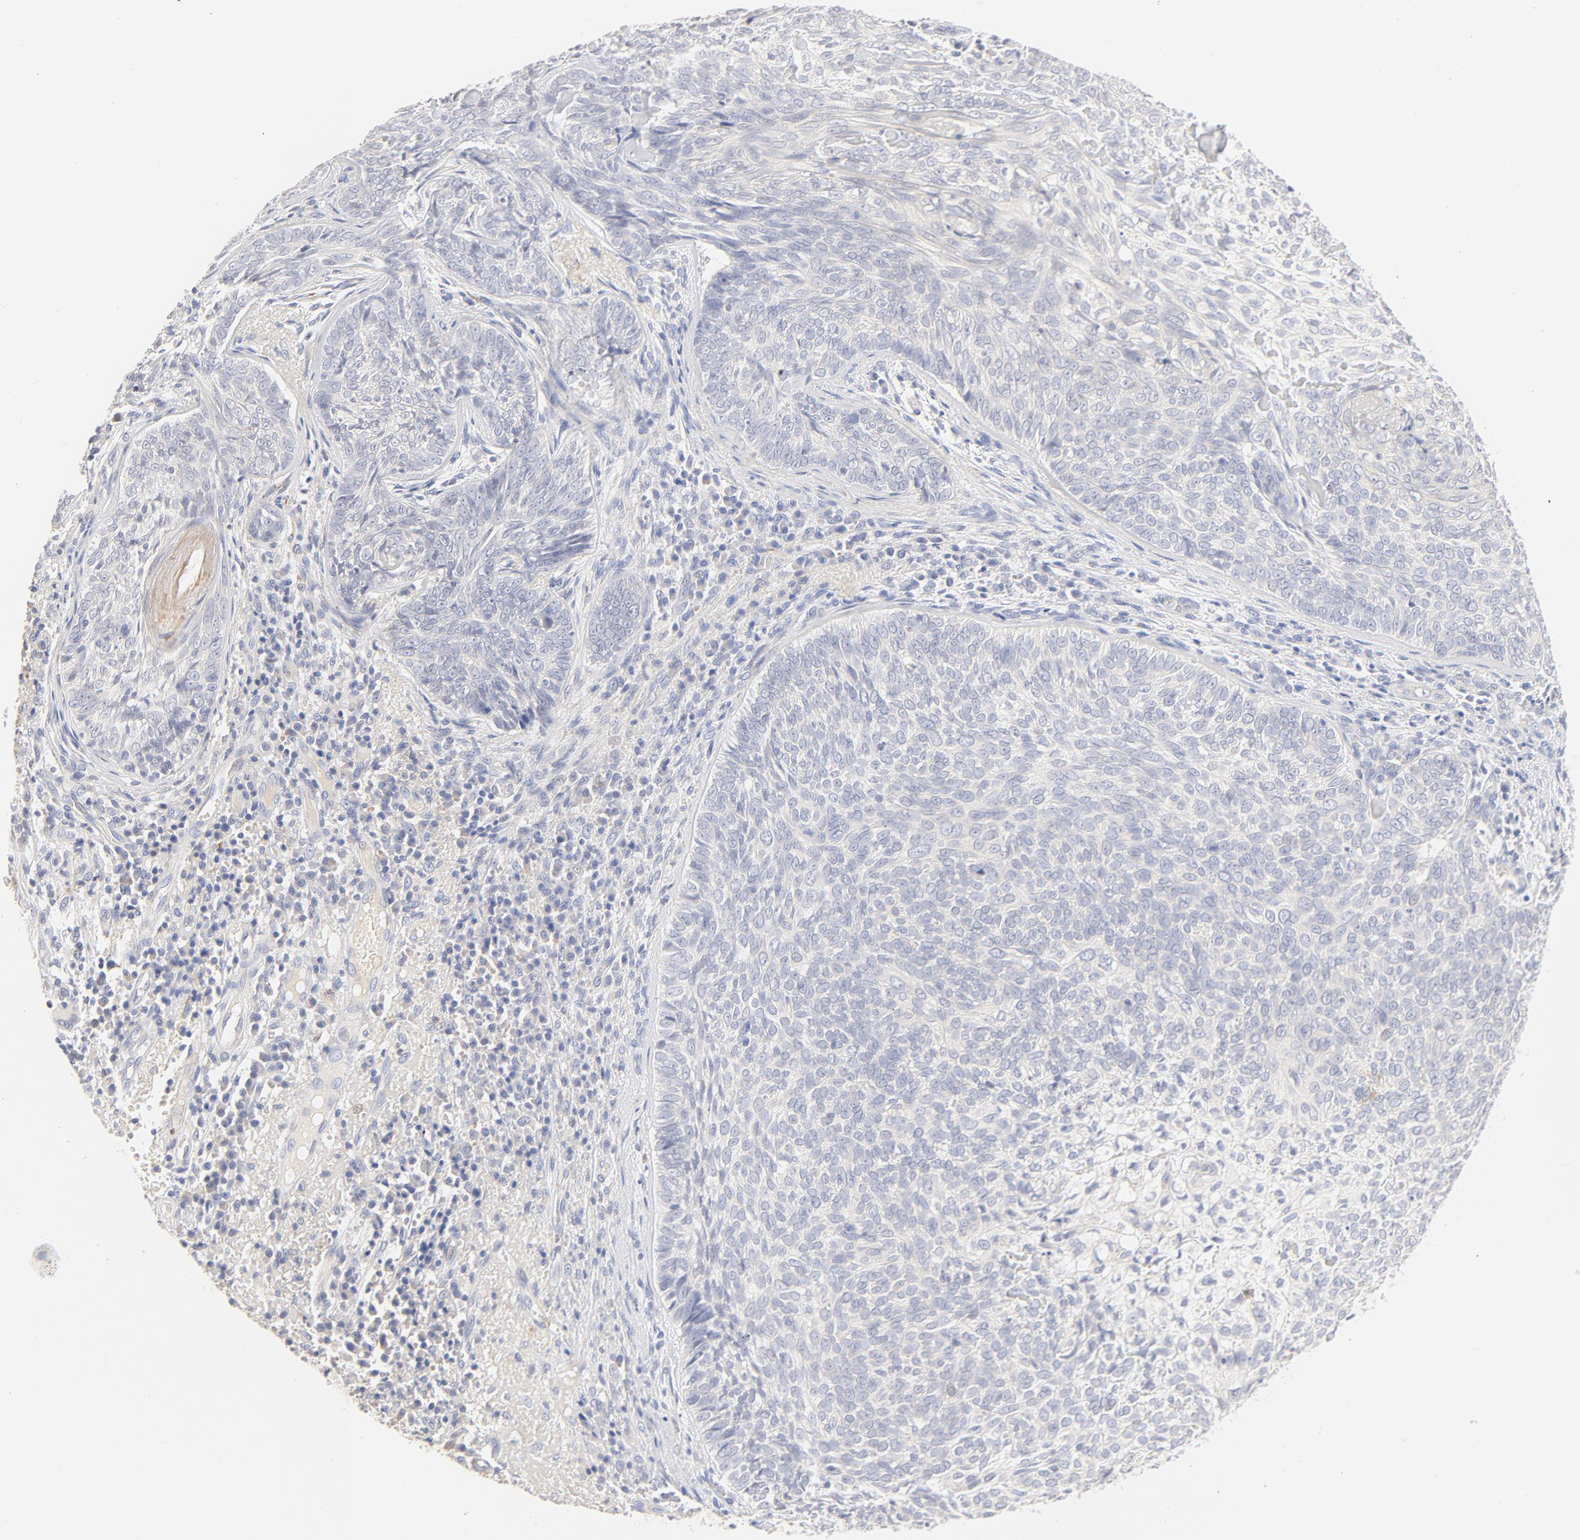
{"staining": {"intensity": "negative", "quantity": "none", "location": "none"}, "tissue": "skin cancer", "cell_type": "Tumor cells", "image_type": "cancer", "snomed": [{"axis": "morphology", "description": "Basal cell carcinoma"}, {"axis": "topography", "description": "Skin"}], "caption": "Image shows no significant protein positivity in tumor cells of skin cancer (basal cell carcinoma). The staining is performed using DAB brown chromogen with nuclei counter-stained in using hematoxylin.", "gene": "MTERF2", "patient": {"sex": "male", "age": 72}}